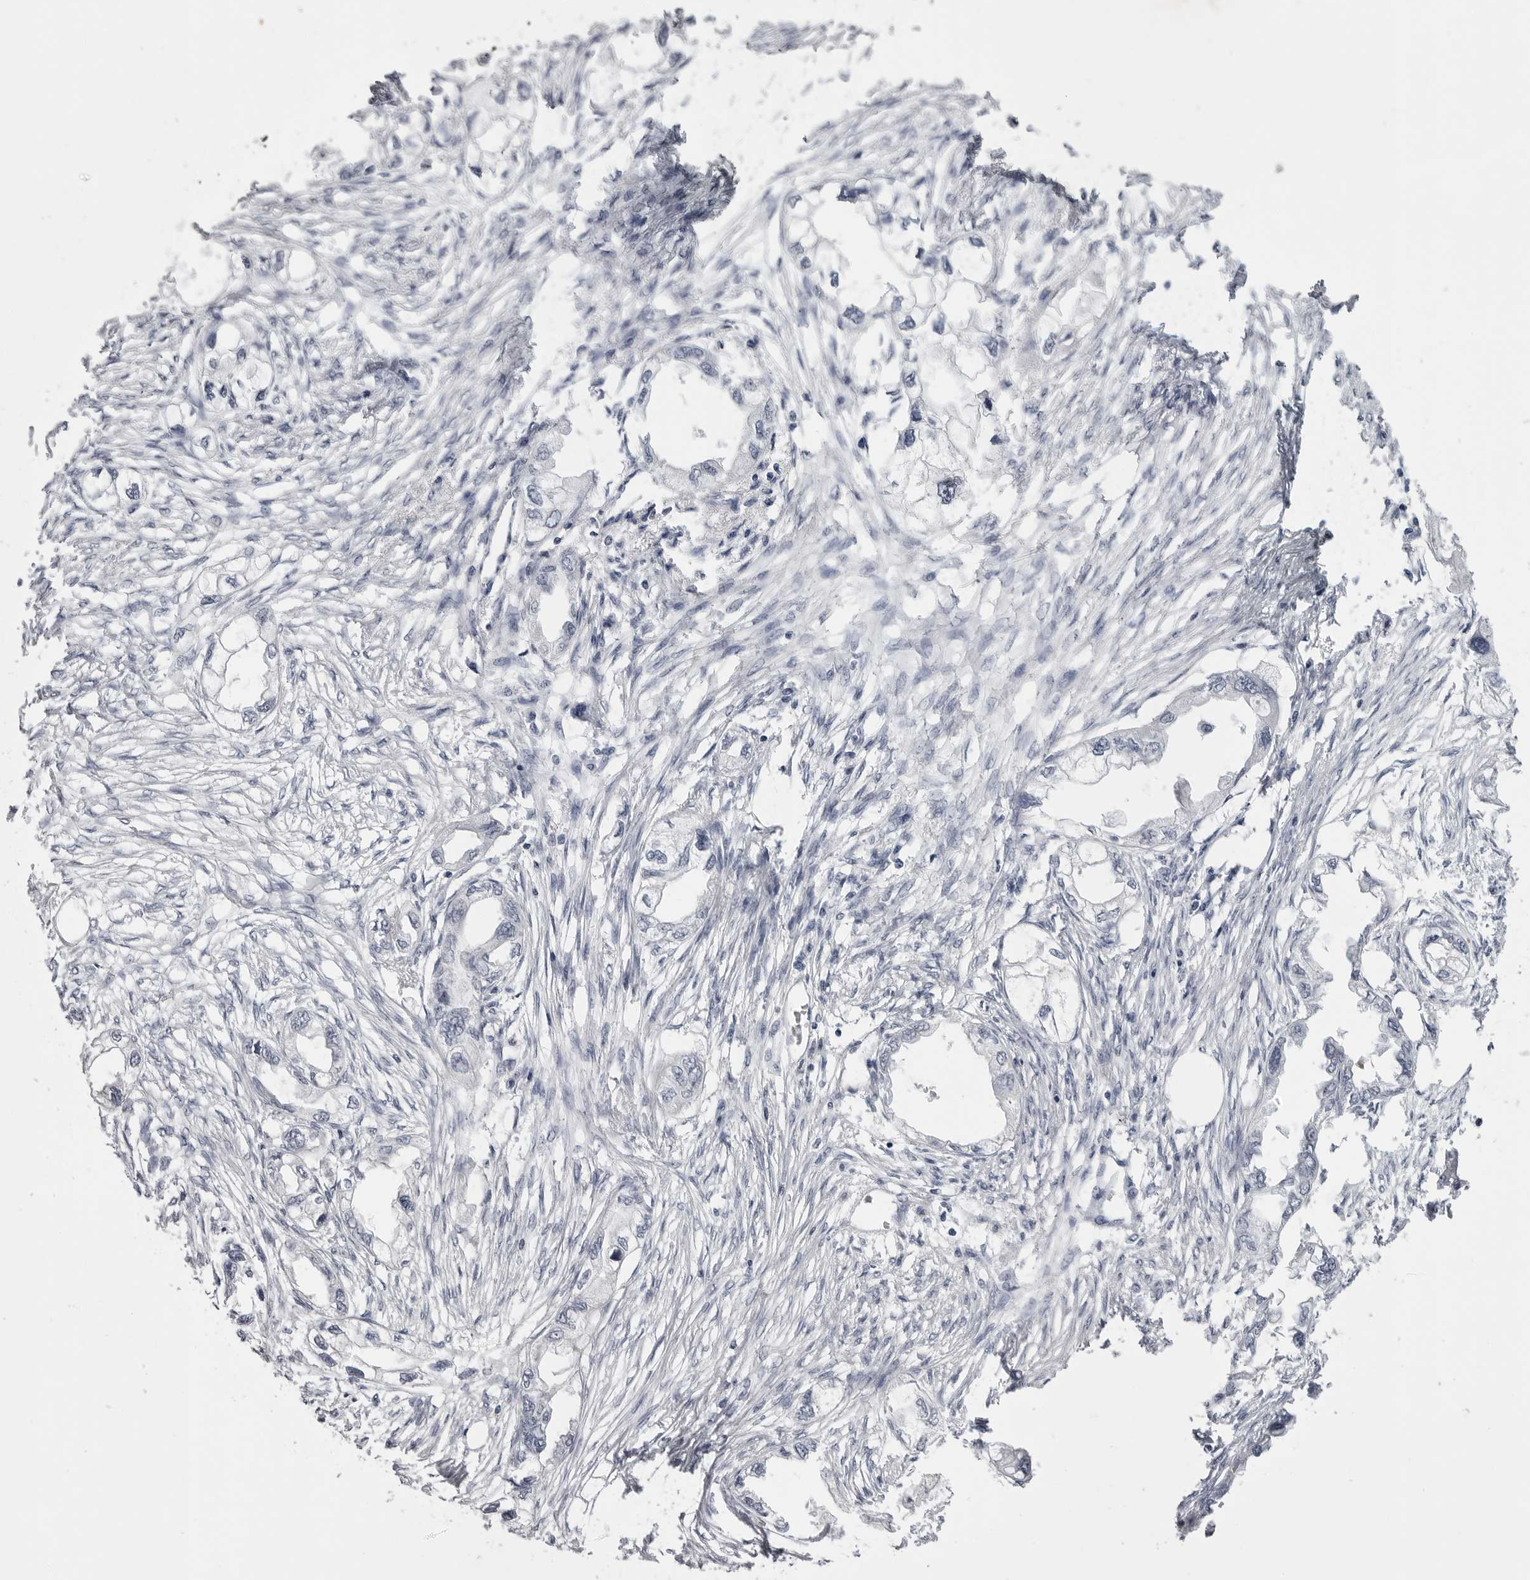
{"staining": {"intensity": "negative", "quantity": "none", "location": "none"}, "tissue": "endometrial cancer", "cell_type": "Tumor cells", "image_type": "cancer", "snomed": [{"axis": "morphology", "description": "Adenocarcinoma, NOS"}, {"axis": "morphology", "description": "Adenocarcinoma, metastatic, NOS"}, {"axis": "topography", "description": "Adipose tissue"}, {"axis": "topography", "description": "Endometrium"}], "caption": "This photomicrograph is of metastatic adenocarcinoma (endometrial) stained with IHC to label a protein in brown with the nuclei are counter-stained blue. There is no staining in tumor cells.", "gene": "GPN2", "patient": {"sex": "female", "age": 67}}